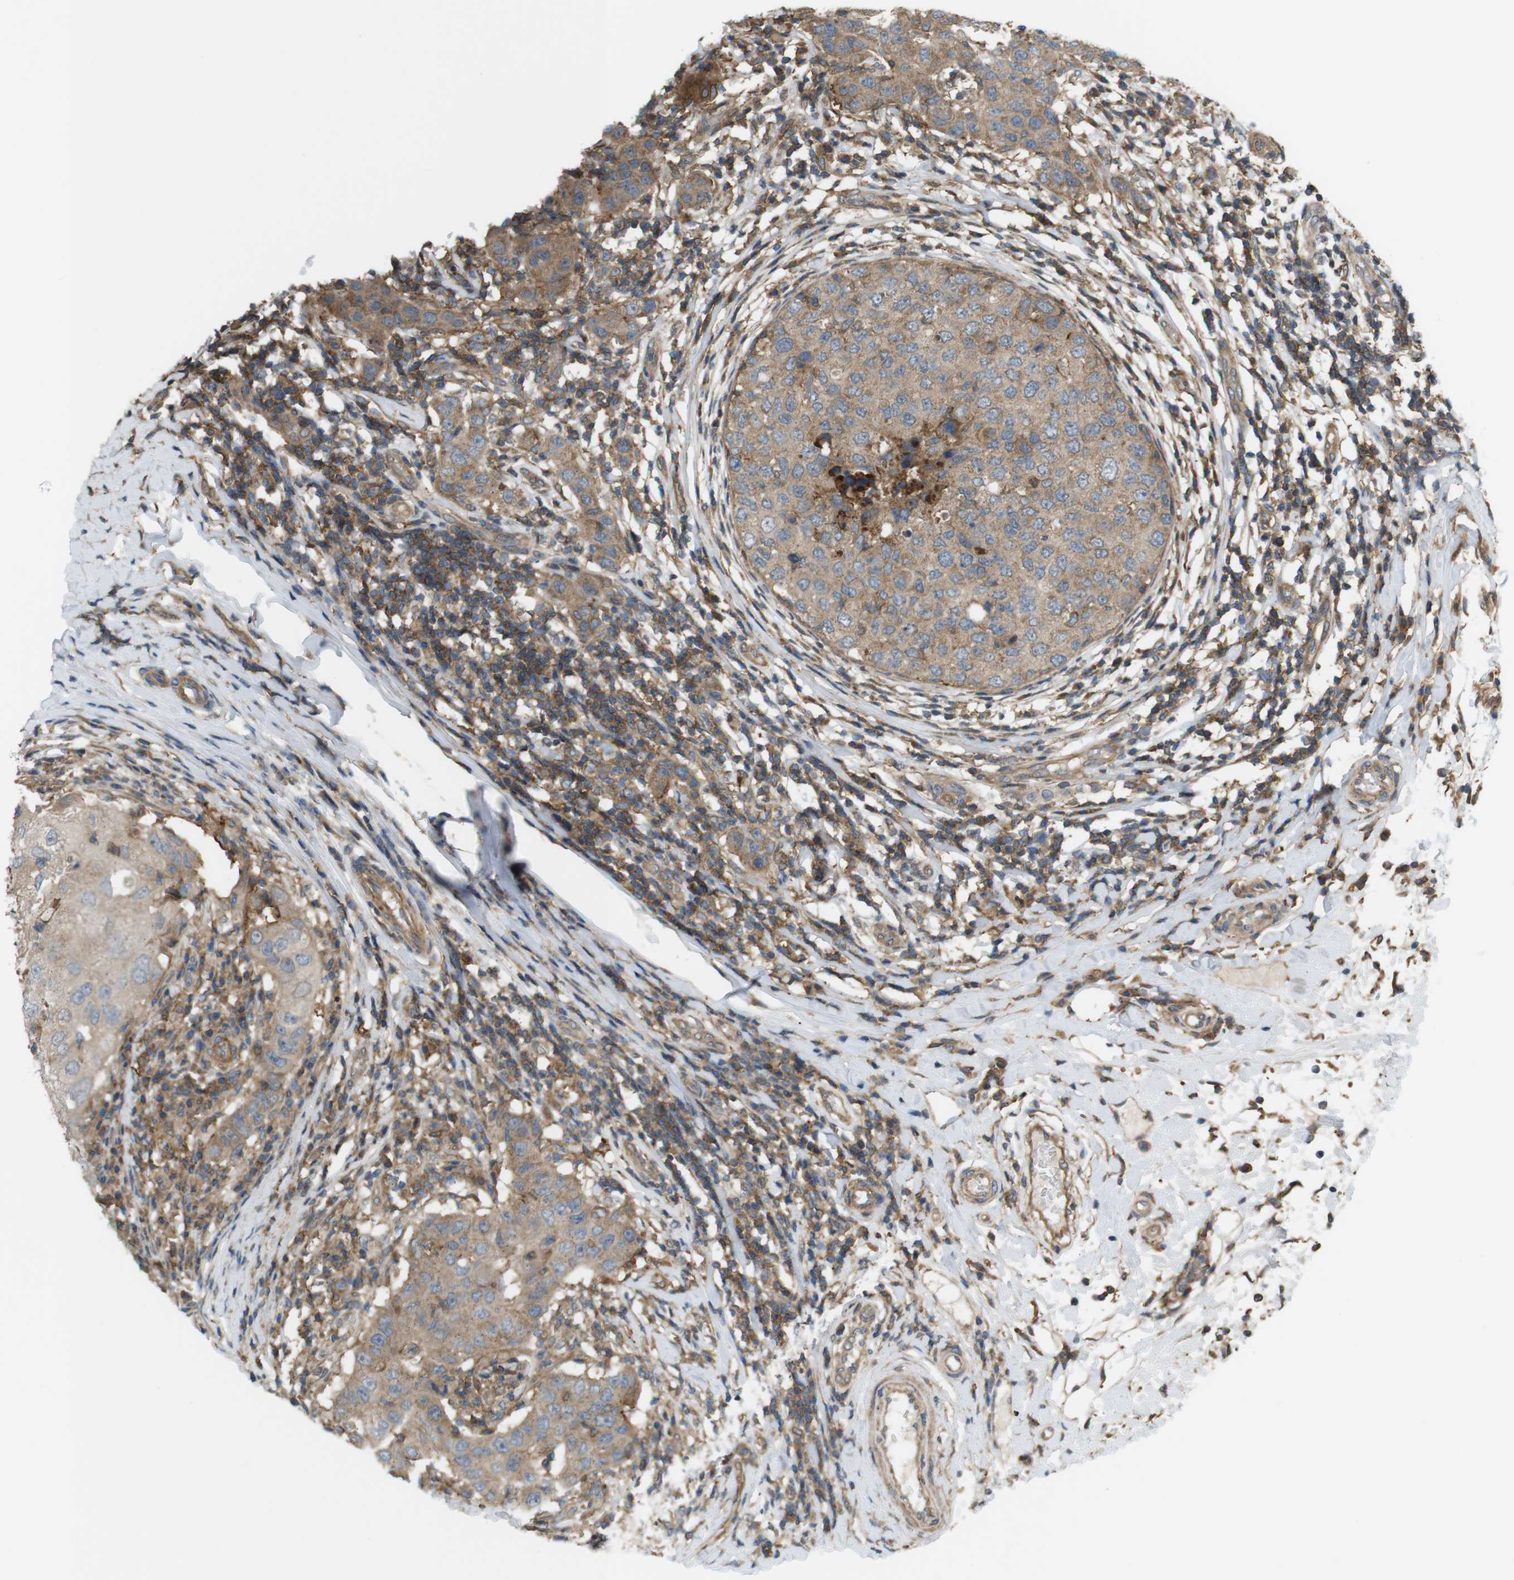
{"staining": {"intensity": "moderate", "quantity": "25%-75%", "location": "cytoplasmic/membranous"}, "tissue": "breast cancer", "cell_type": "Tumor cells", "image_type": "cancer", "snomed": [{"axis": "morphology", "description": "Duct carcinoma"}, {"axis": "topography", "description": "Breast"}], "caption": "Breast cancer stained for a protein demonstrates moderate cytoplasmic/membranous positivity in tumor cells.", "gene": "DDAH2", "patient": {"sex": "female", "age": 27}}